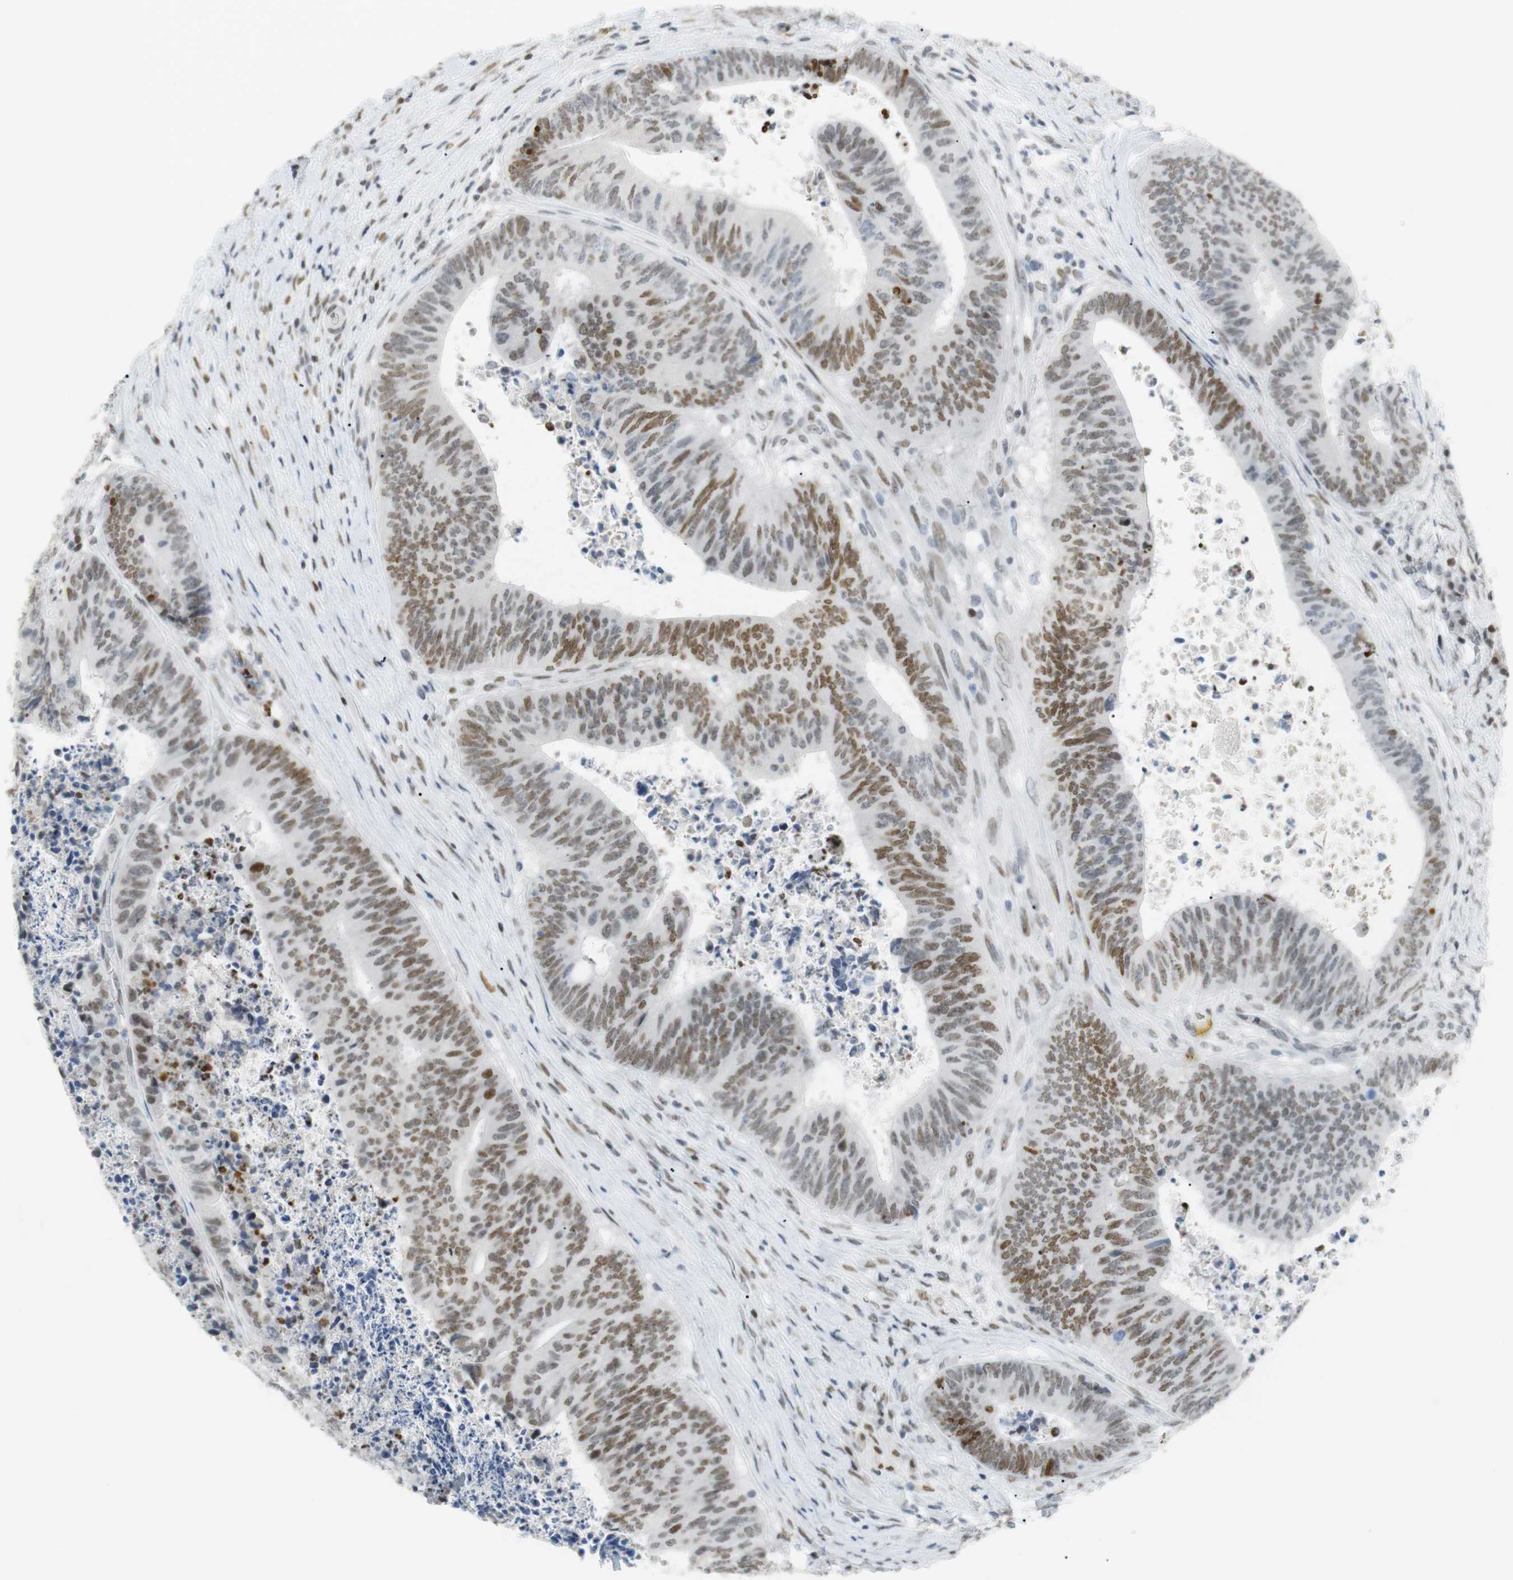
{"staining": {"intensity": "moderate", "quantity": "25%-75%", "location": "nuclear"}, "tissue": "colorectal cancer", "cell_type": "Tumor cells", "image_type": "cancer", "snomed": [{"axis": "morphology", "description": "Adenocarcinoma, NOS"}, {"axis": "topography", "description": "Rectum"}], "caption": "Protein staining demonstrates moderate nuclear expression in approximately 25%-75% of tumor cells in colorectal adenocarcinoma.", "gene": "BMI1", "patient": {"sex": "male", "age": 72}}